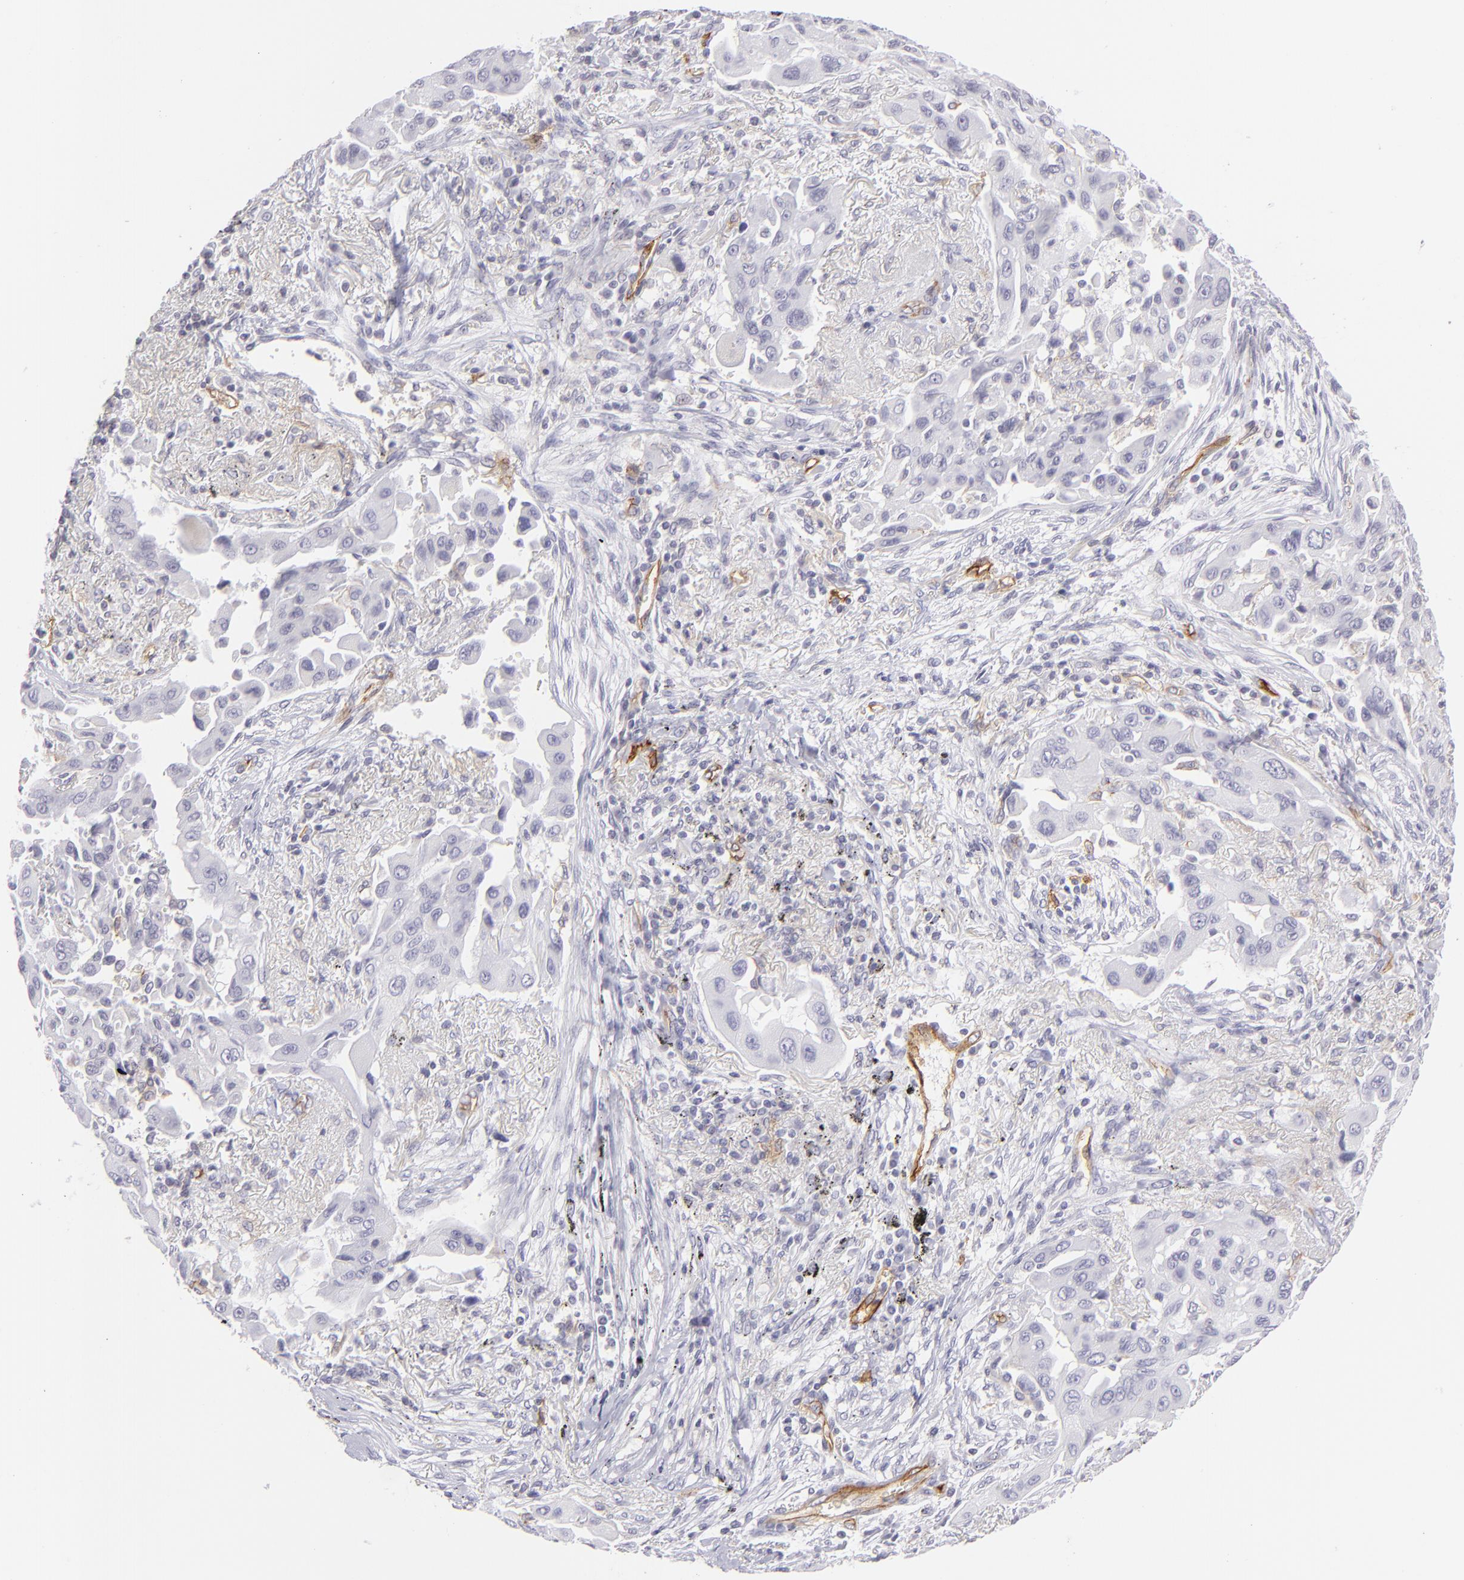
{"staining": {"intensity": "negative", "quantity": "none", "location": "none"}, "tissue": "lung cancer", "cell_type": "Tumor cells", "image_type": "cancer", "snomed": [{"axis": "morphology", "description": "Adenocarcinoma, NOS"}, {"axis": "topography", "description": "Lung"}], "caption": "A photomicrograph of adenocarcinoma (lung) stained for a protein demonstrates no brown staining in tumor cells.", "gene": "THBD", "patient": {"sex": "male", "age": 68}}